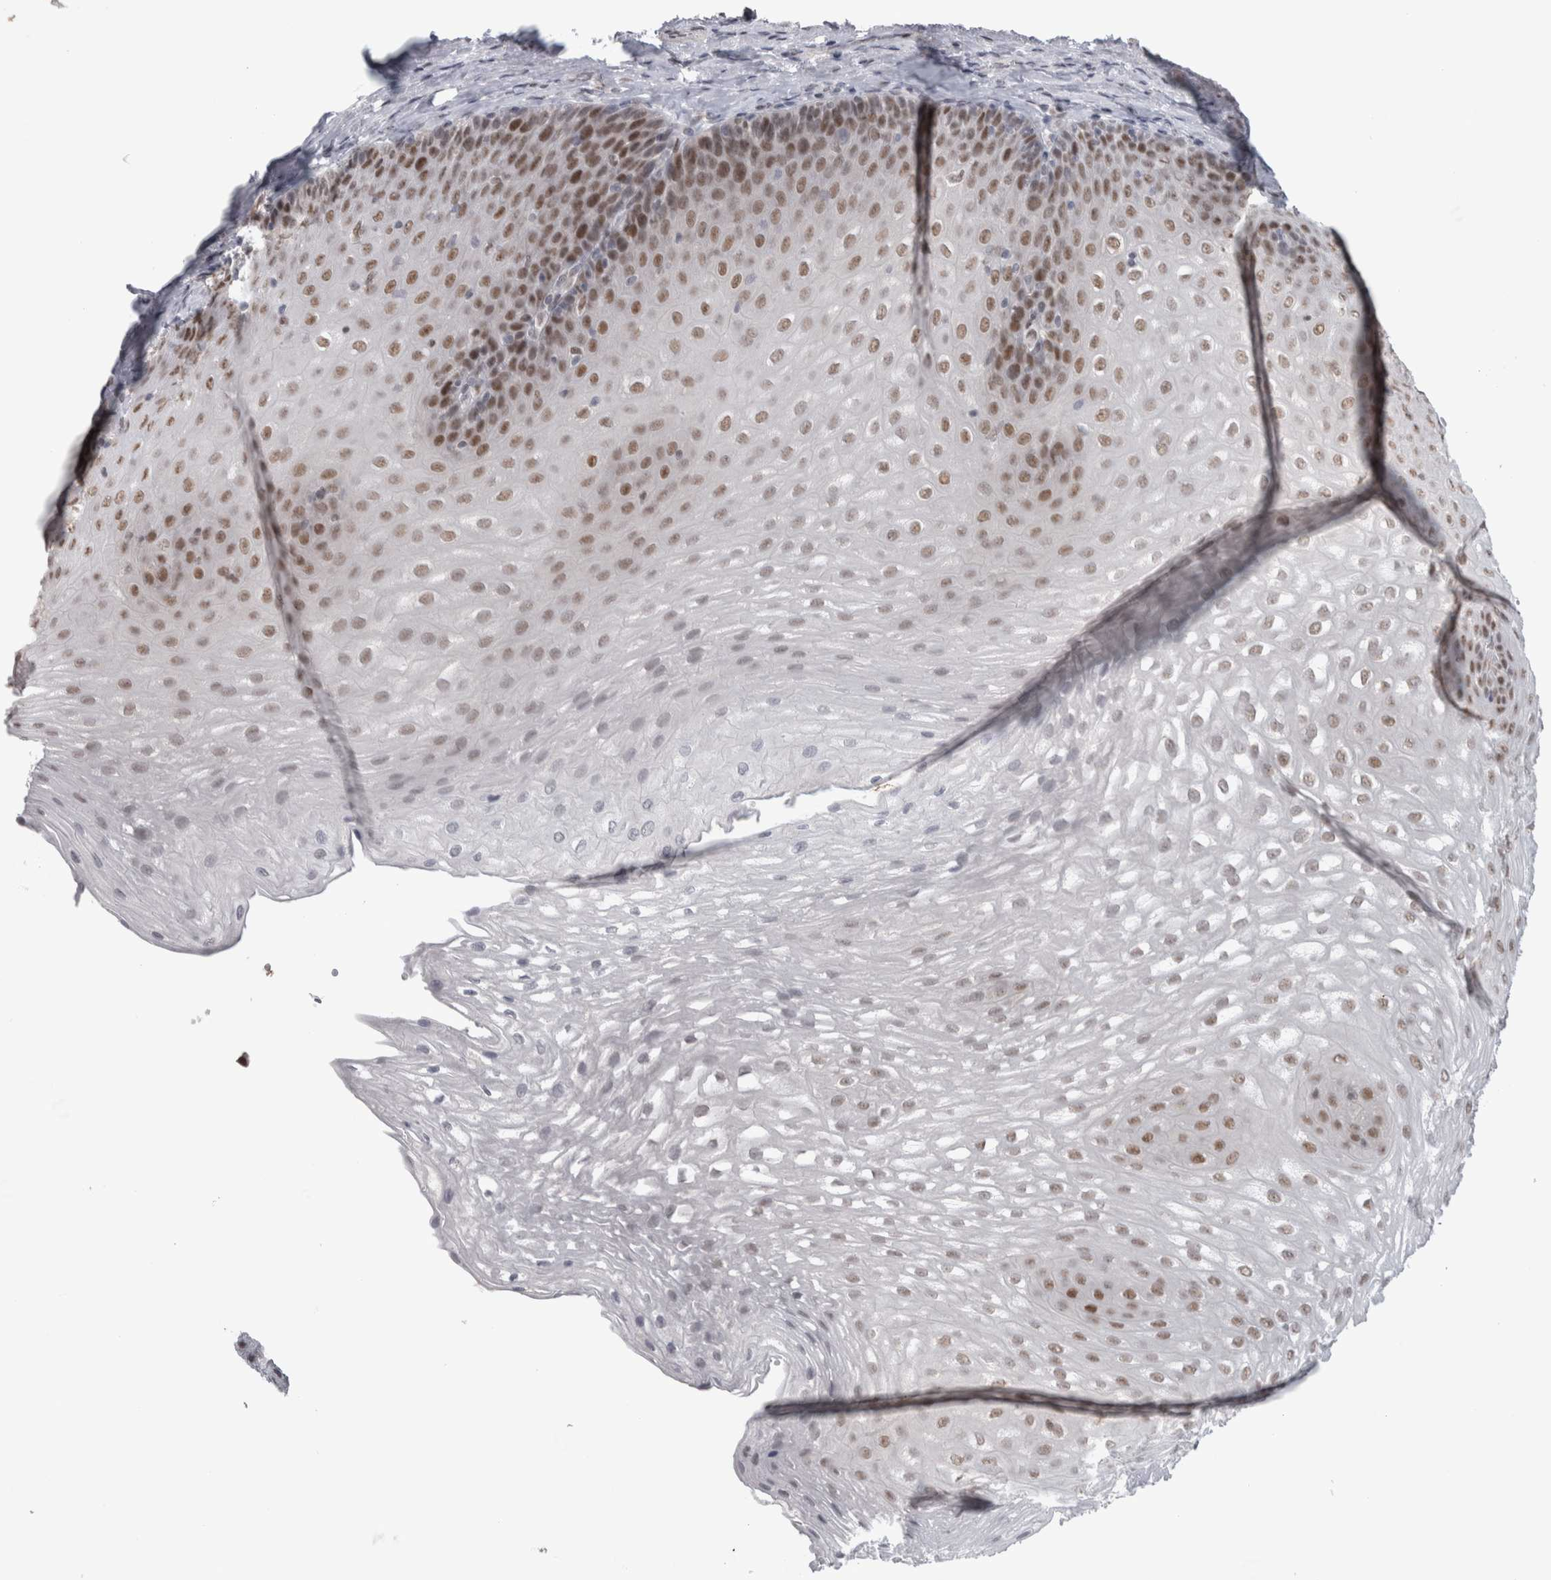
{"staining": {"intensity": "moderate", "quantity": "25%-75%", "location": "nuclear"}, "tissue": "esophagus", "cell_type": "Squamous epithelial cells", "image_type": "normal", "snomed": [{"axis": "morphology", "description": "Normal tissue, NOS"}, {"axis": "topography", "description": "Esophagus"}], "caption": "Squamous epithelial cells reveal medium levels of moderate nuclear expression in about 25%-75% of cells in benign esophagus. (DAB (3,3'-diaminobenzidine) = brown stain, brightfield microscopy at high magnification).", "gene": "HEXIM2", "patient": {"sex": "female", "age": 66}}